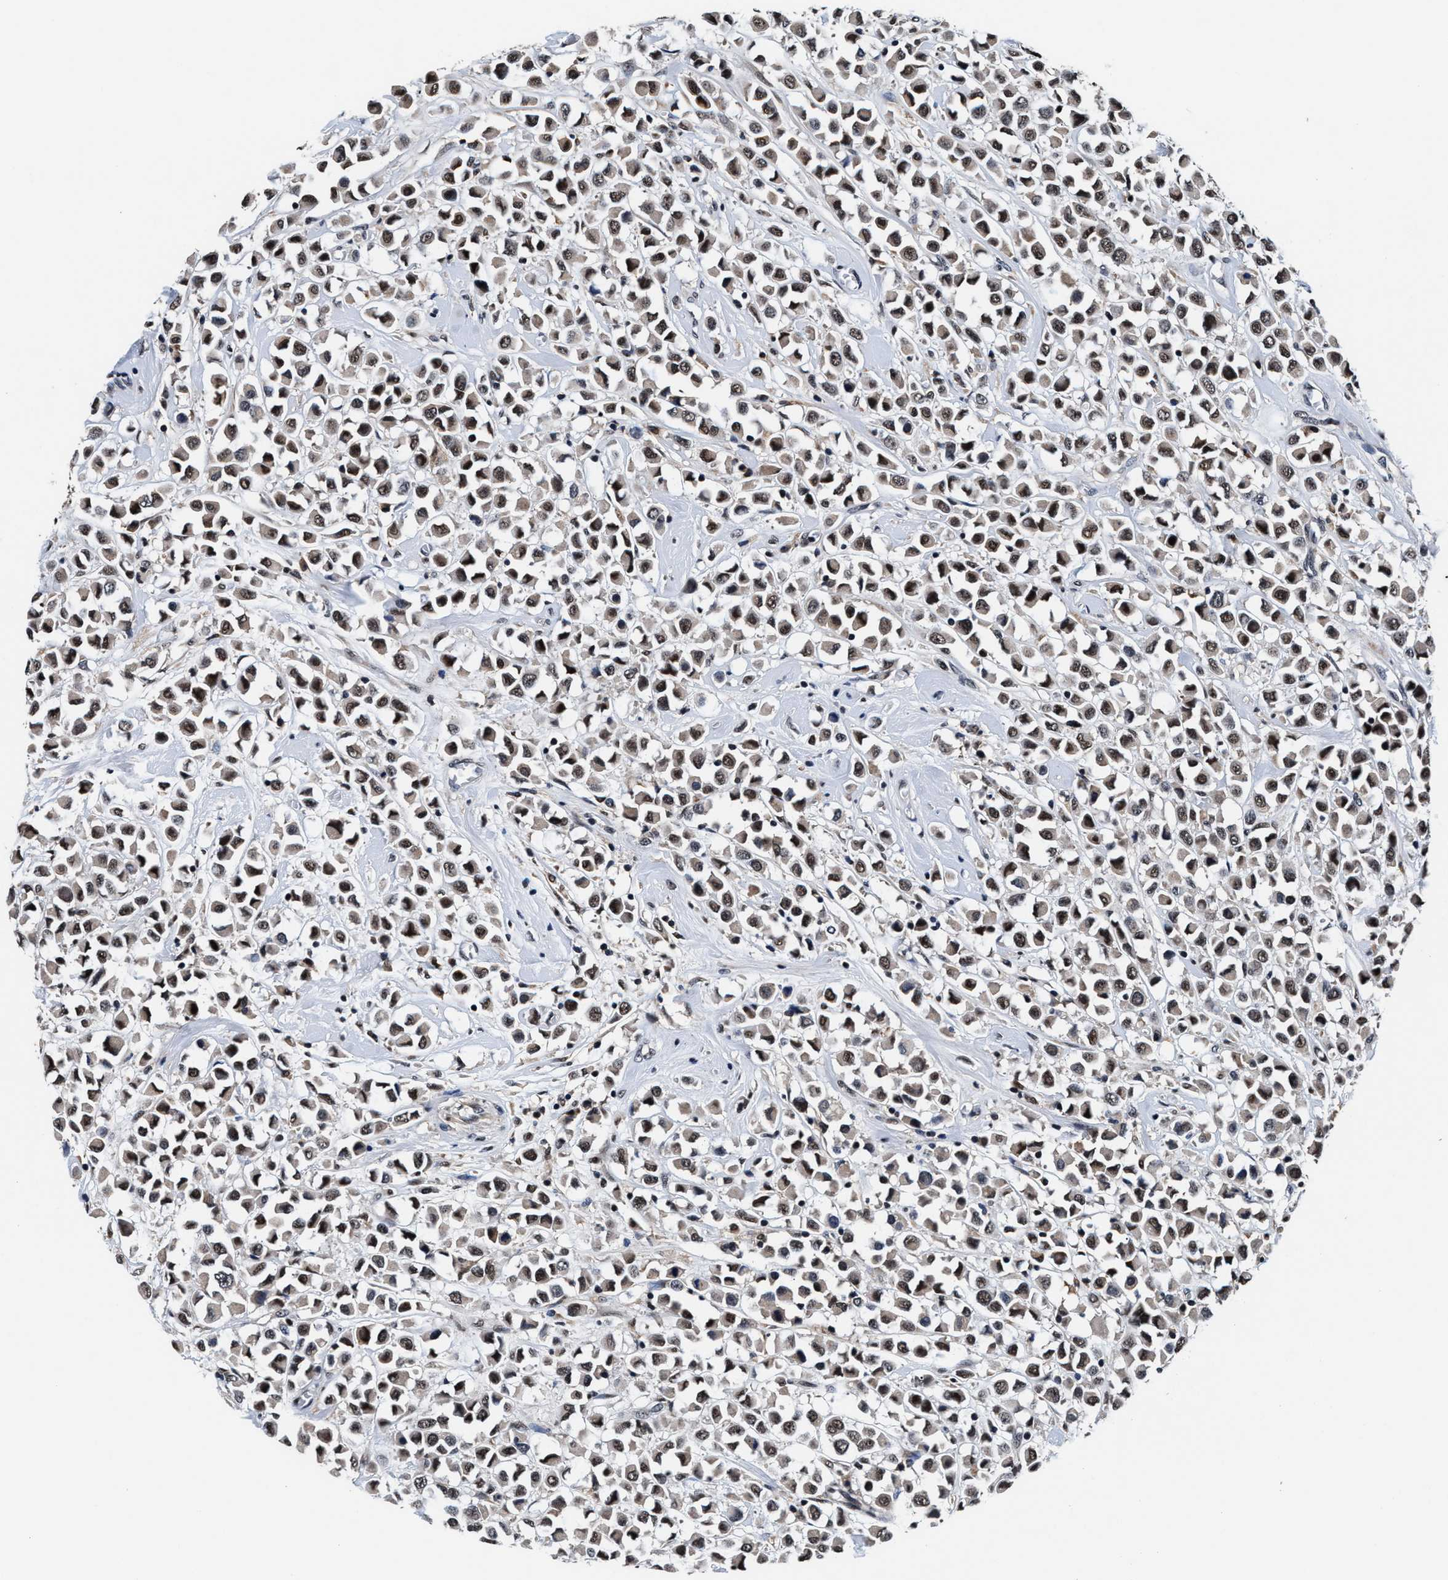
{"staining": {"intensity": "moderate", "quantity": ">75%", "location": "nuclear"}, "tissue": "breast cancer", "cell_type": "Tumor cells", "image_type": "cancer", "snomed": [{"axis": "morphology", "description": "Duct carcinoma"}, {"axis": "topography", "description": "Breast"}], "caption": "Brown immunohistochemical staining in human breast invasive ductal carcinoma demonstrates moderate nuclear staining in approximately >75% of tumor cells. (Brightfield microscopy of DAB IHC at high magnification).", "gene": "USP16", "patient": {"sex": "female", "age": 61}}